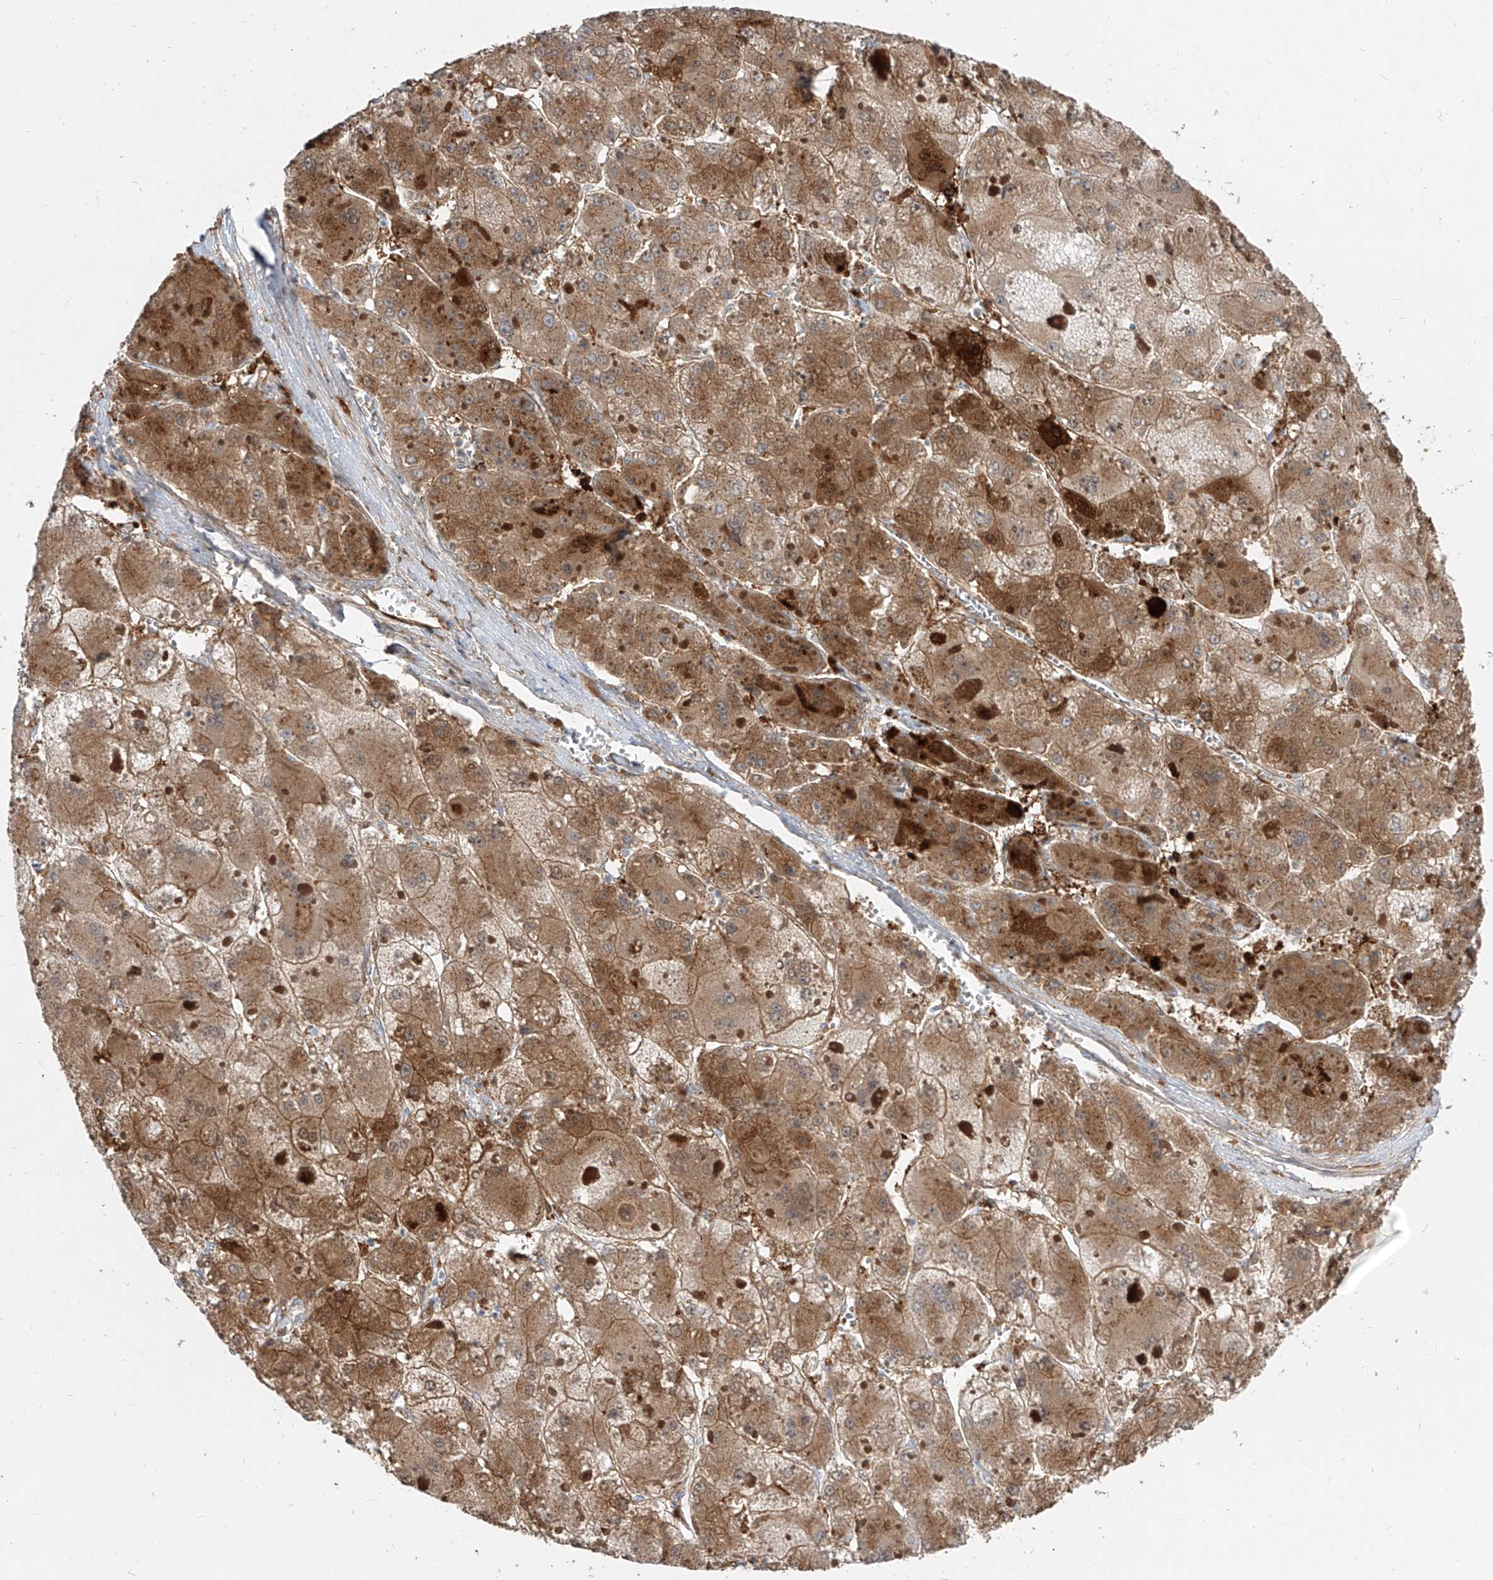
{"staining": {"intensity": "moderate", "quantity": ">75%", "location": "cytoplasmic/membranous"}, "tissue": "liver cancer", "cell_type": "Tumor cells", "image_type": "cancer", "snomed": [{"axis": "morphology", "description": "Carcinoma, Hepatocellular, NOS"}, {"axis": "topography", "description": "Liver"}], "caption": "A medium amount of moderate cytoplasmic/membranous staining is appreciated in approximately >75% of tumor cells in liver cancer tissue.", "gene": "KYNU", "patient": {"sex": "female", "age": 73}}